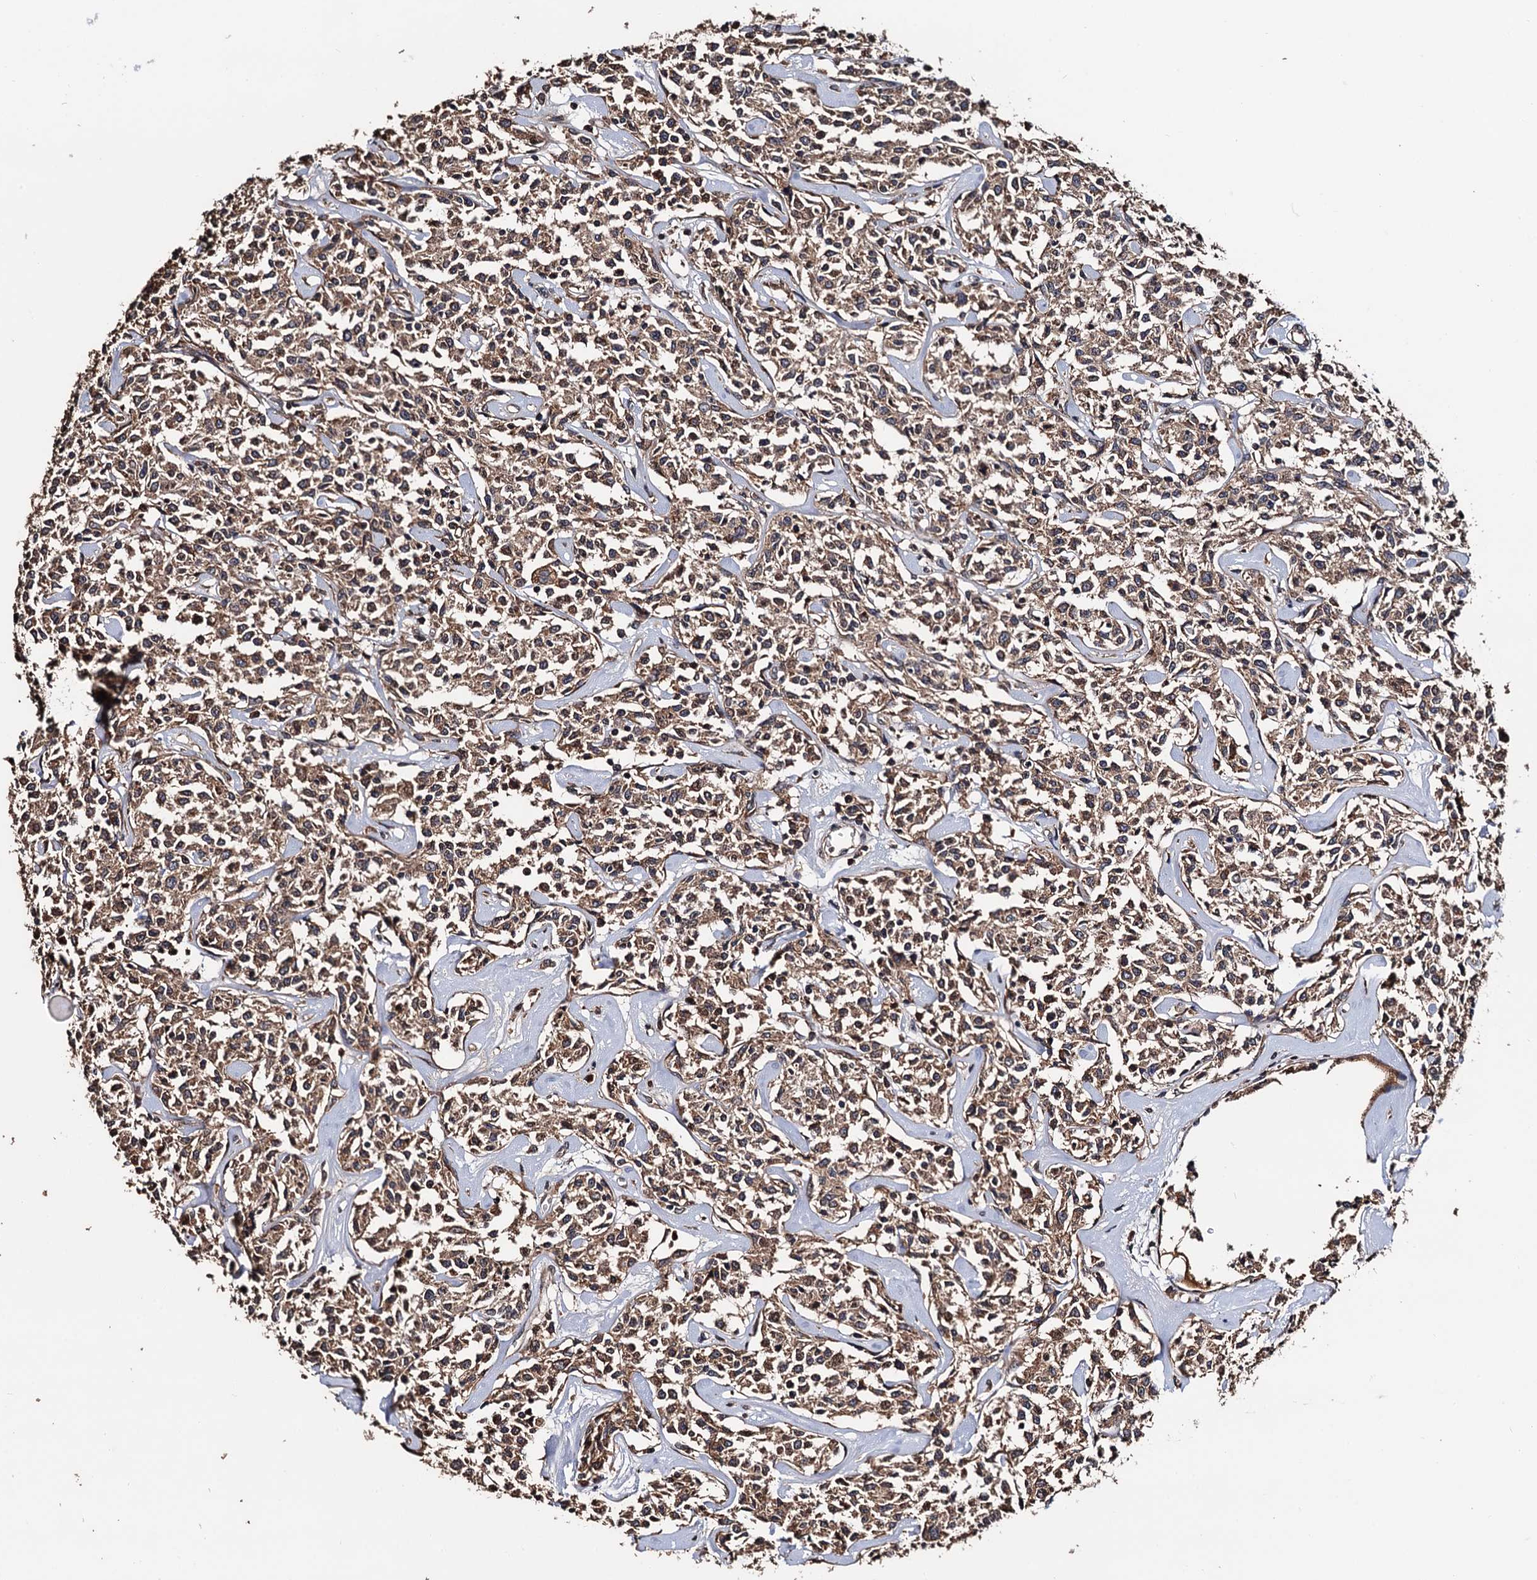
{"staining": {"intensity": "moderate", "quantity": ">75%", "location": "cytoplasmic/membranous"}, "tissue": "lymphoma", "cell_type": "Tumor cells", "image_type": "cancer", "snomed": [{"axis": "morphology", "description": "Malignant lymphoma, non-Hodgkin's type, Low grade"}, {"axis": "topography", "description": "Small intestine"}], "caption": "Human low-grade malignant lymphoma, non-Hodgkin's type stained with a brown dye reveals moderate cytoplasmic/membranous positive staining in about >75% of tumor cells.", "gene": "RGS11", "patient": {"sex": "female", "age": 59}}